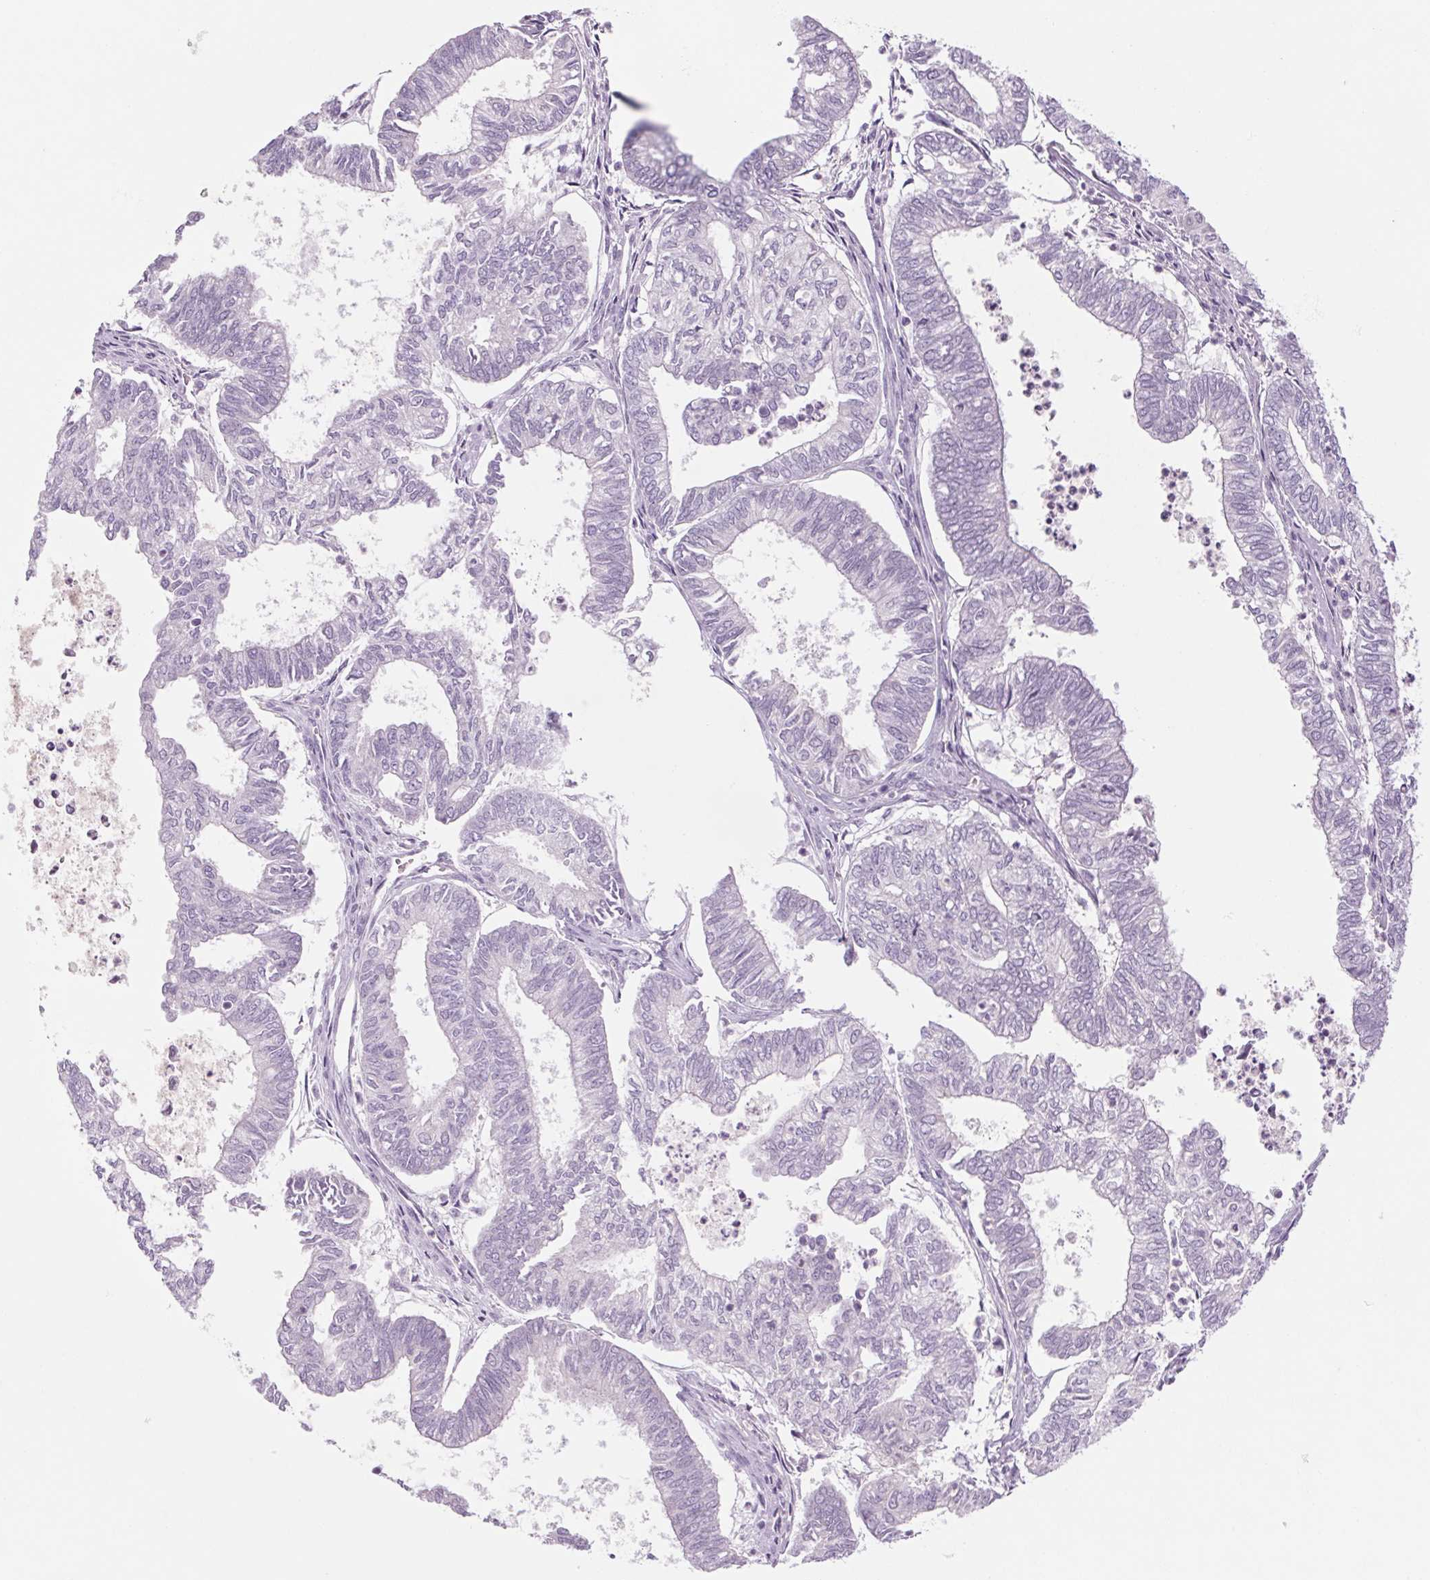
{"staining": {"intensity": "negative", "quantity": "none", "location": "none"}, "tissue": "ovarian cancer", "cell_type": "Tumor cells", "image_type": "cancer", "snomed": [{"axis": "morphology", "description": "Carcinoma, endometroid"}, {"axis": "topography", "description": "Ovary"}], "caption": "Protein analysis of endometroid carcinoma (ovarian) shows no significant positivity in tumor cells.", "gene": "RPTN", "patient": {"sex": "female", "age": 64}}